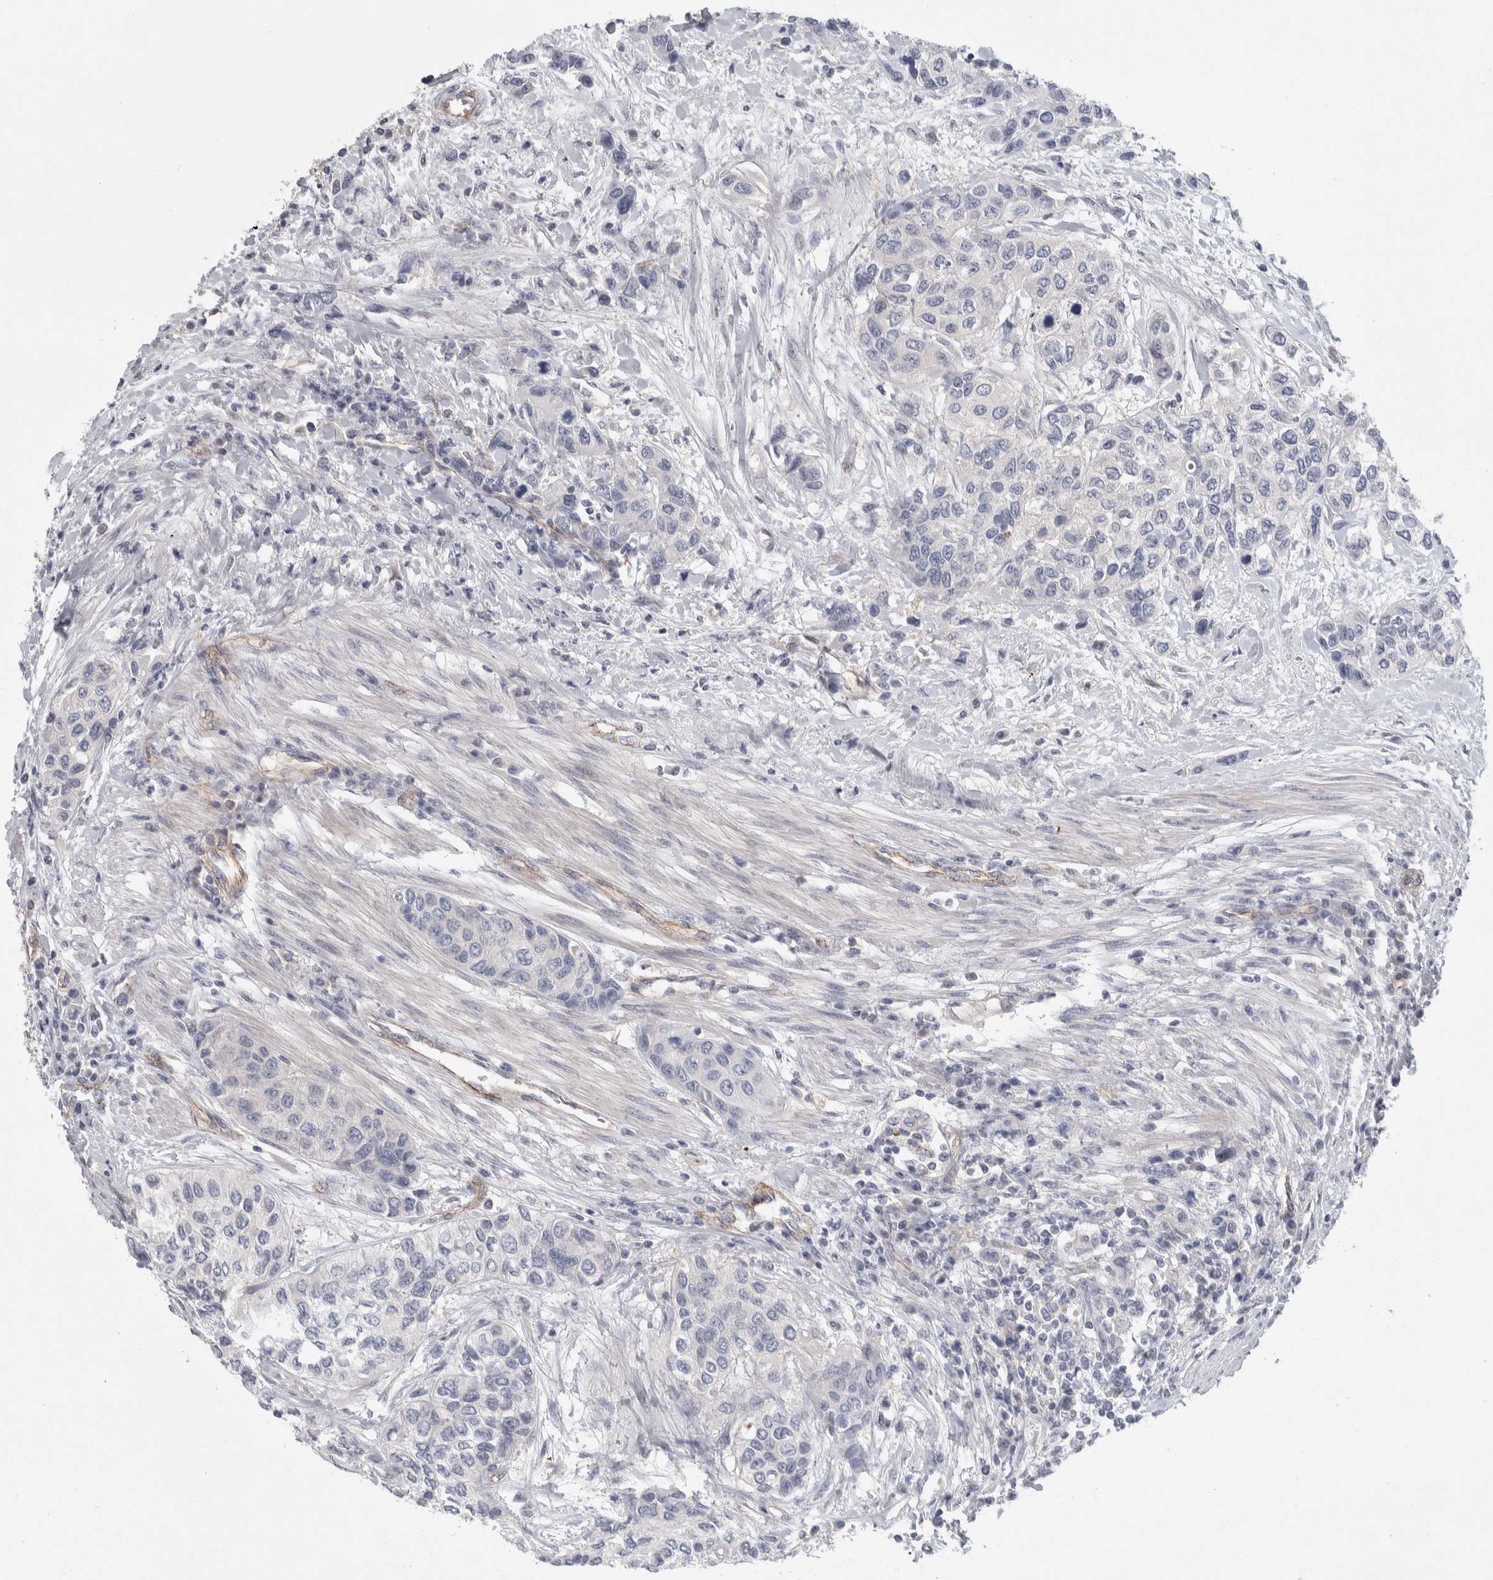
{"staining": {"intensity": "negative", "quantity": "none", "location": "none"}, "tissue": "urothelial cancer", "cell_type": "Tumor cells", "image_type": "cancer", "snomed": [{"axis": "morphology", "description": "Urothelial carcinoma, High grade"}, {"axis": "topography", "description": "Urinary bladder"}], "caption": "This is an immunohistochemistry photomicrograph of high-grade urothelial carcinoma. There is no expression in tumor cells.", "gene": "ZNF862", "patient": {"sex": "female", "age": 56}}